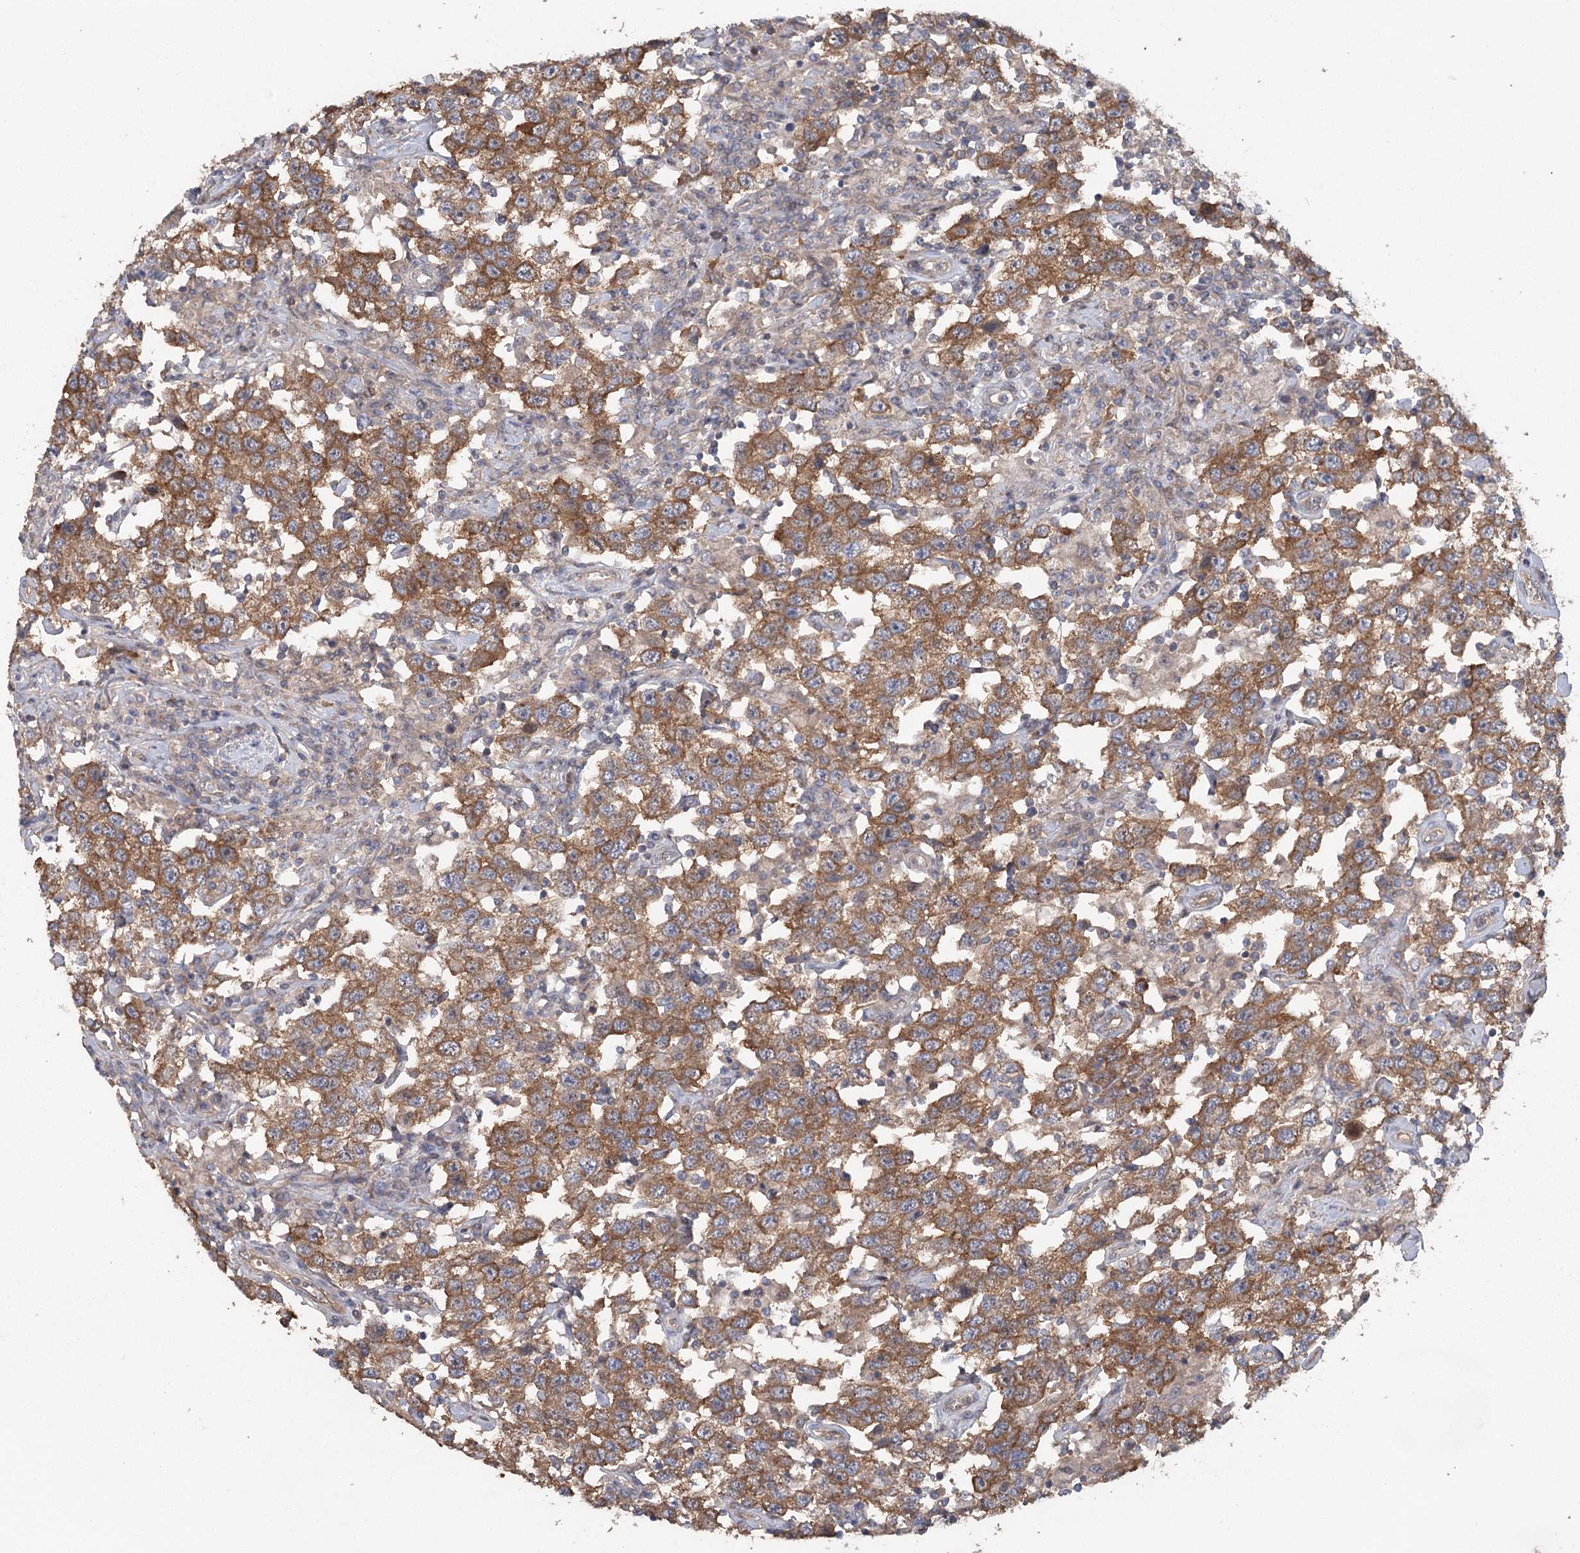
{"staining": {"intensity": "moderate", "quantity": ">75%", "location": "cytoplasmic/membranous"}, "tissue": "testis cancer", "cell_type": "Tumor cells", "image_type": "cancer", "snomed": [{"axis": "morphology", "description": "Seminoma, NOS"}, {"axis": "topography", "description": "Testis"}], "caption": "Immunohistochemical staining of testis cancer demonstrates medium levels of moderate cytoplasmic/membranous expression in approximately >75% of tumor cells.", "gene": "MAP3K13", "patient": {"sex": "male", "age": 41}}